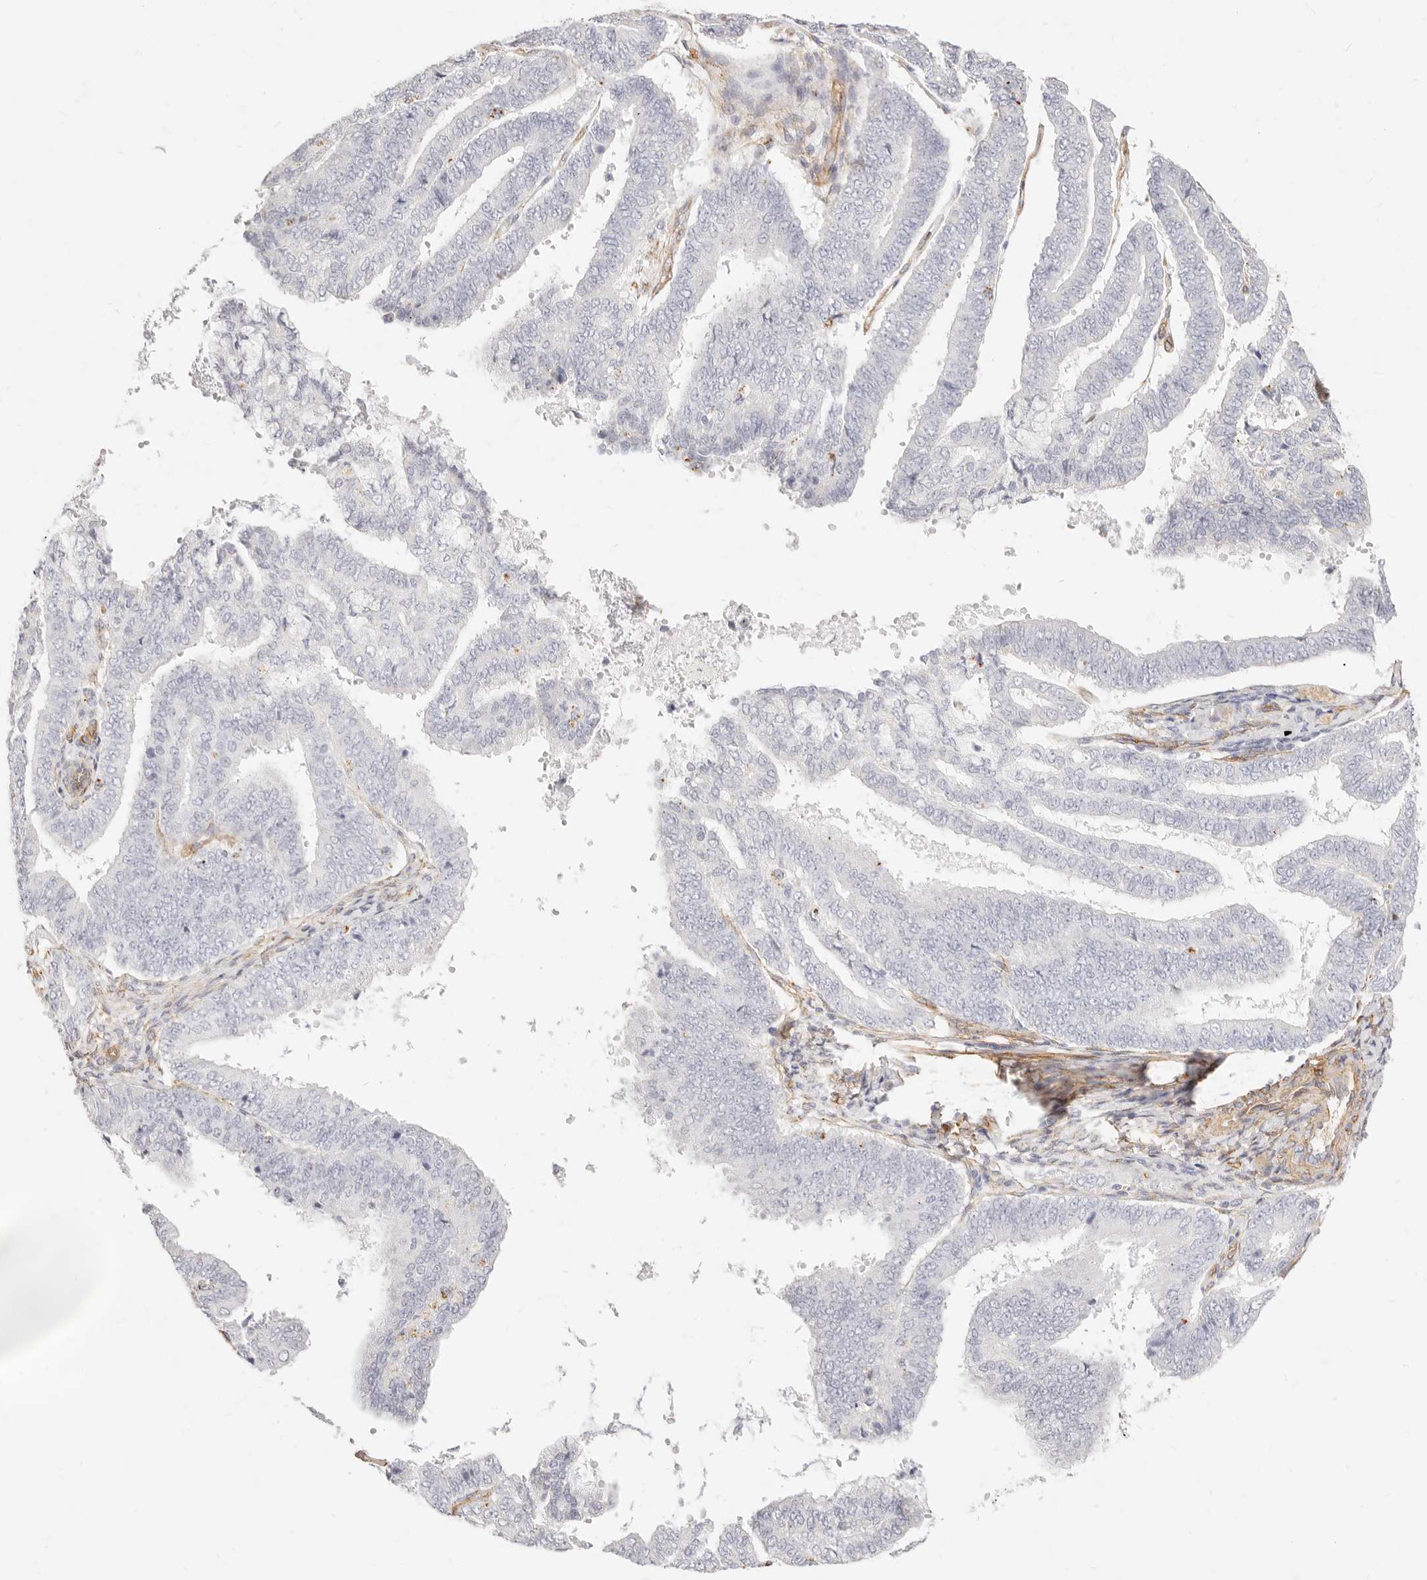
{"staining": {"intensity": "negative", "quantity": "none", "location": "none"}, "tissue": "endometrial cancer", "cell_type": "Tumor cells", "image_type": "cancer", "snomed": [{"axis": "morphology", "description": "Adenocarcinoma, NOS"}, {"axis": "topography", "description": "Endometrium"}], "caption": "The IHC histopathology image has no significant staining in tumor cells of endometrial adenocarcinoma tissue.", "gene": "NUS1", "patient": {"sex": "female", "age": 63}}